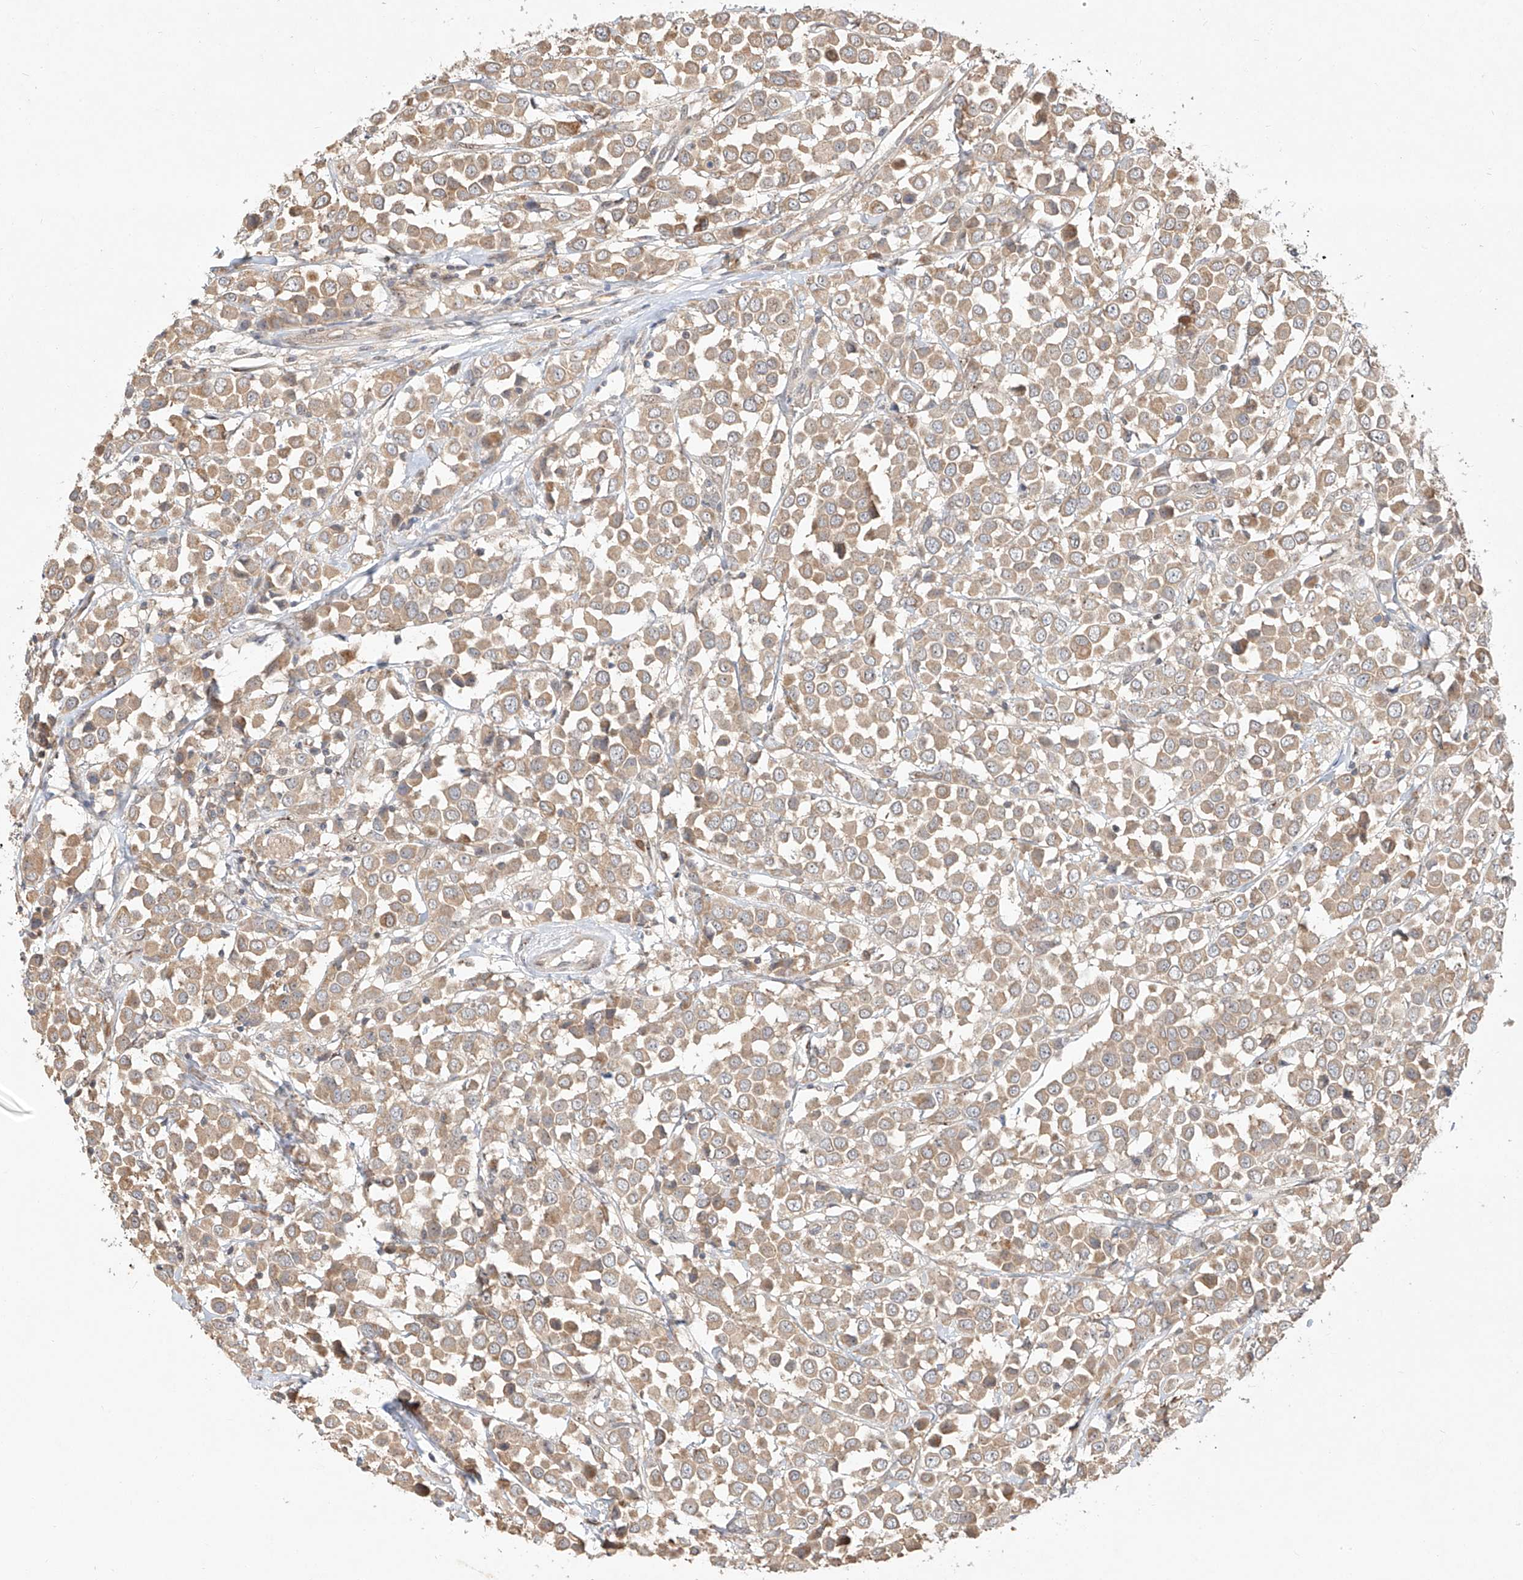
{"staining": {"intensity": "moderate", "quantity": ">75%", "location": "cytoplasmic/membranous"}, "tissue": "breast cancer", "cell_type": "Tumor cells", "image_type": "cancer", "snomed": [{"axis": "morphology", "description": "Duct carcinoma"}, {"axis": "topography", "description": "Breast"}], "caption": "Immunohistochemistry photomicrograph of neoplastic tissue: breast cancer (infiltrating ductal carcinoma) stained using immunohistochemistry exhibits medium levels of moderate protein expression localized specifically in the cytoplasmic/membranous of tumor cells, appearing as a cytoplasmic/membranous brown color.", "gene": "TASP1", "patient": {"sex": "female", "age": 61}}